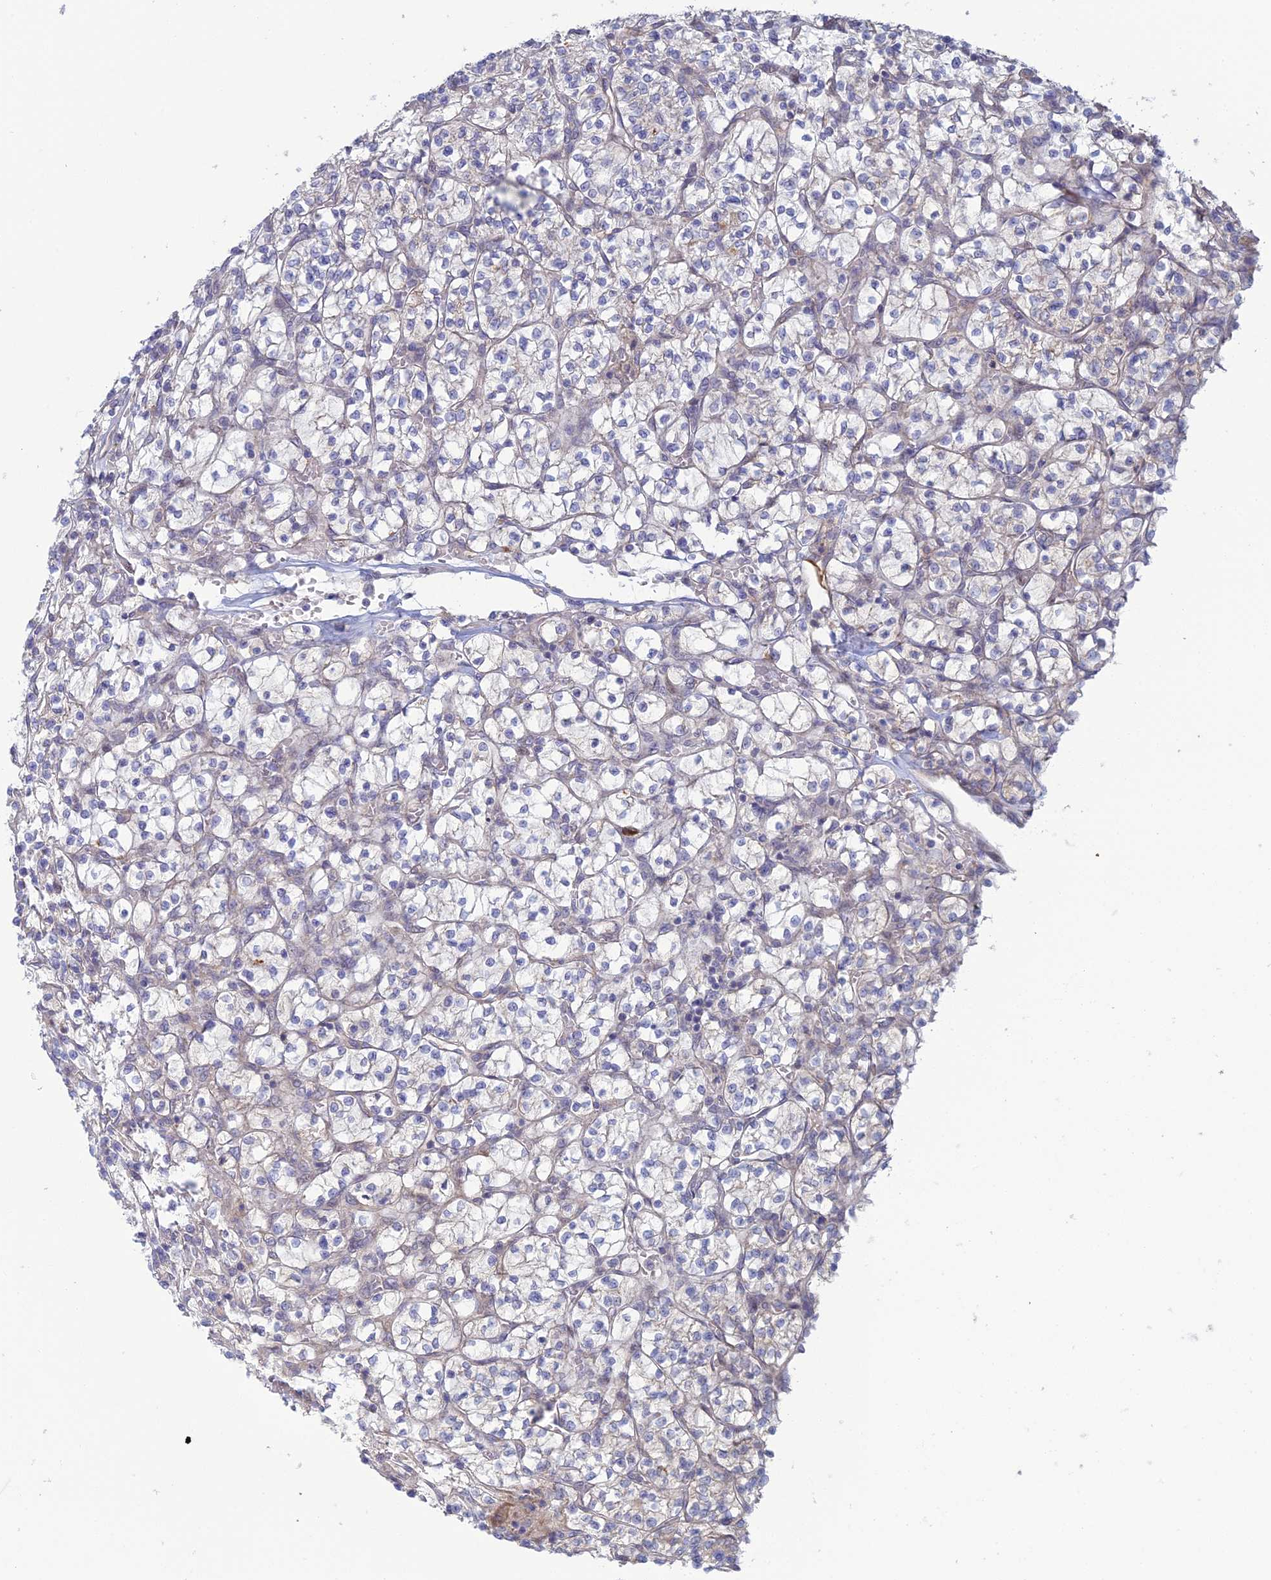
{"staining": {"intensity": "weak", "quantity": "<25%", "location": "cytoplasmic/membranous"}, "tissue": "renal cancer", "cell_type": "Tumor cells", "image_type": "cancer", "snomed": [{"axis": "morphology", "description": "Adenocarcinoma, NOS"}, {"axis": "topography", "description": "Kidney"}], "caption": "DAB immunohistochemical staining of human renal cancer displays no significant positivity in tumor cells.", "gene": "ARL16", "patient": {"sex": "female", "age": 64}}